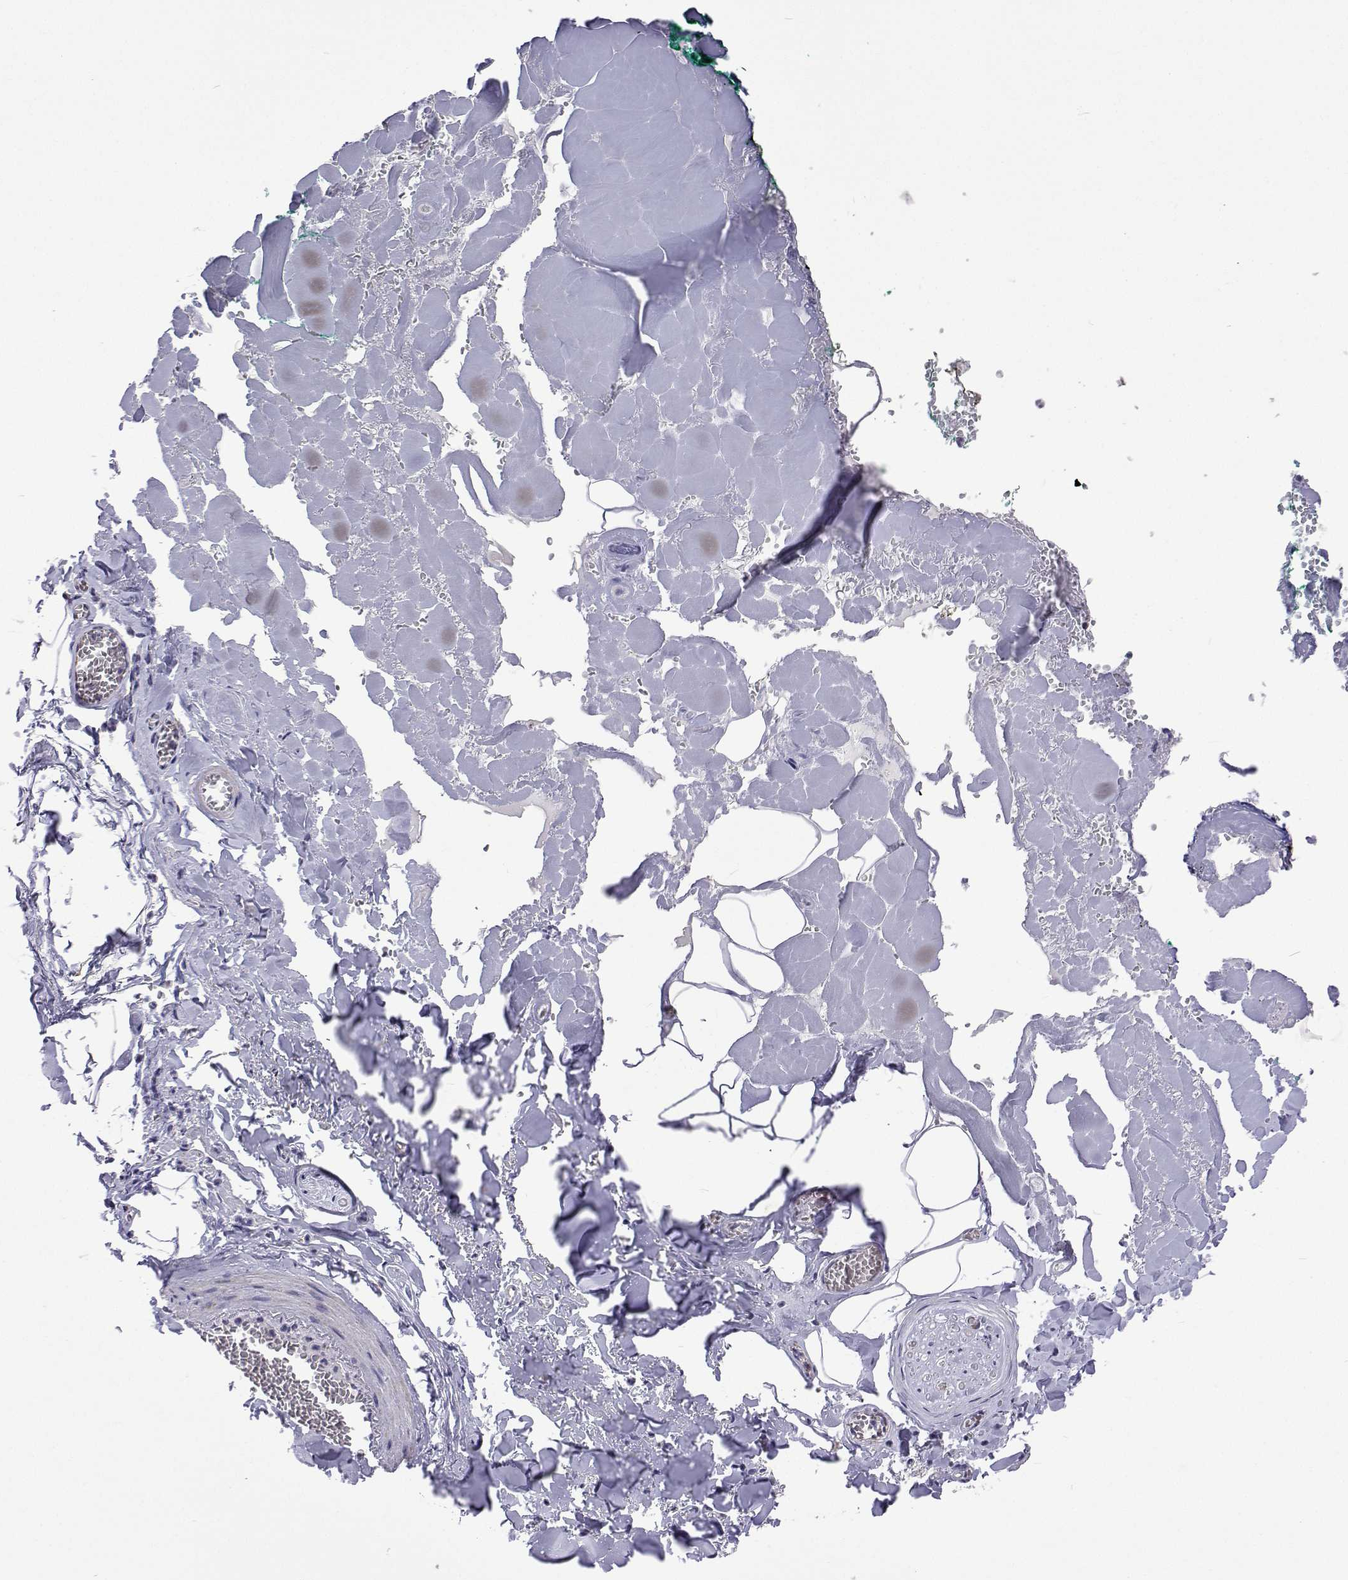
{"staining": {"intensity": "moderate", "quantity": "<25%", "location": "cytoplasmic/membranous"}, "tissue": "adipose tissue", "cell_type": "Adipocytes", "image_type": "normal", "snomed": [{"axis": "morphology", "description": "Normal tissue, NOS"}, {"axis": "topography", "description": "Vulva"}, {"axis": "topography", "description": "Peripheral nerve tissue"}], "caption": "This image displays IHC staining of unremarkable human adipose tissue, with low moderate cytoplasmic/membranous positivity in approximately <25% of adipocytes.", "gene": "MCCC2", "patient": {"sex": "female", "age": 66}}